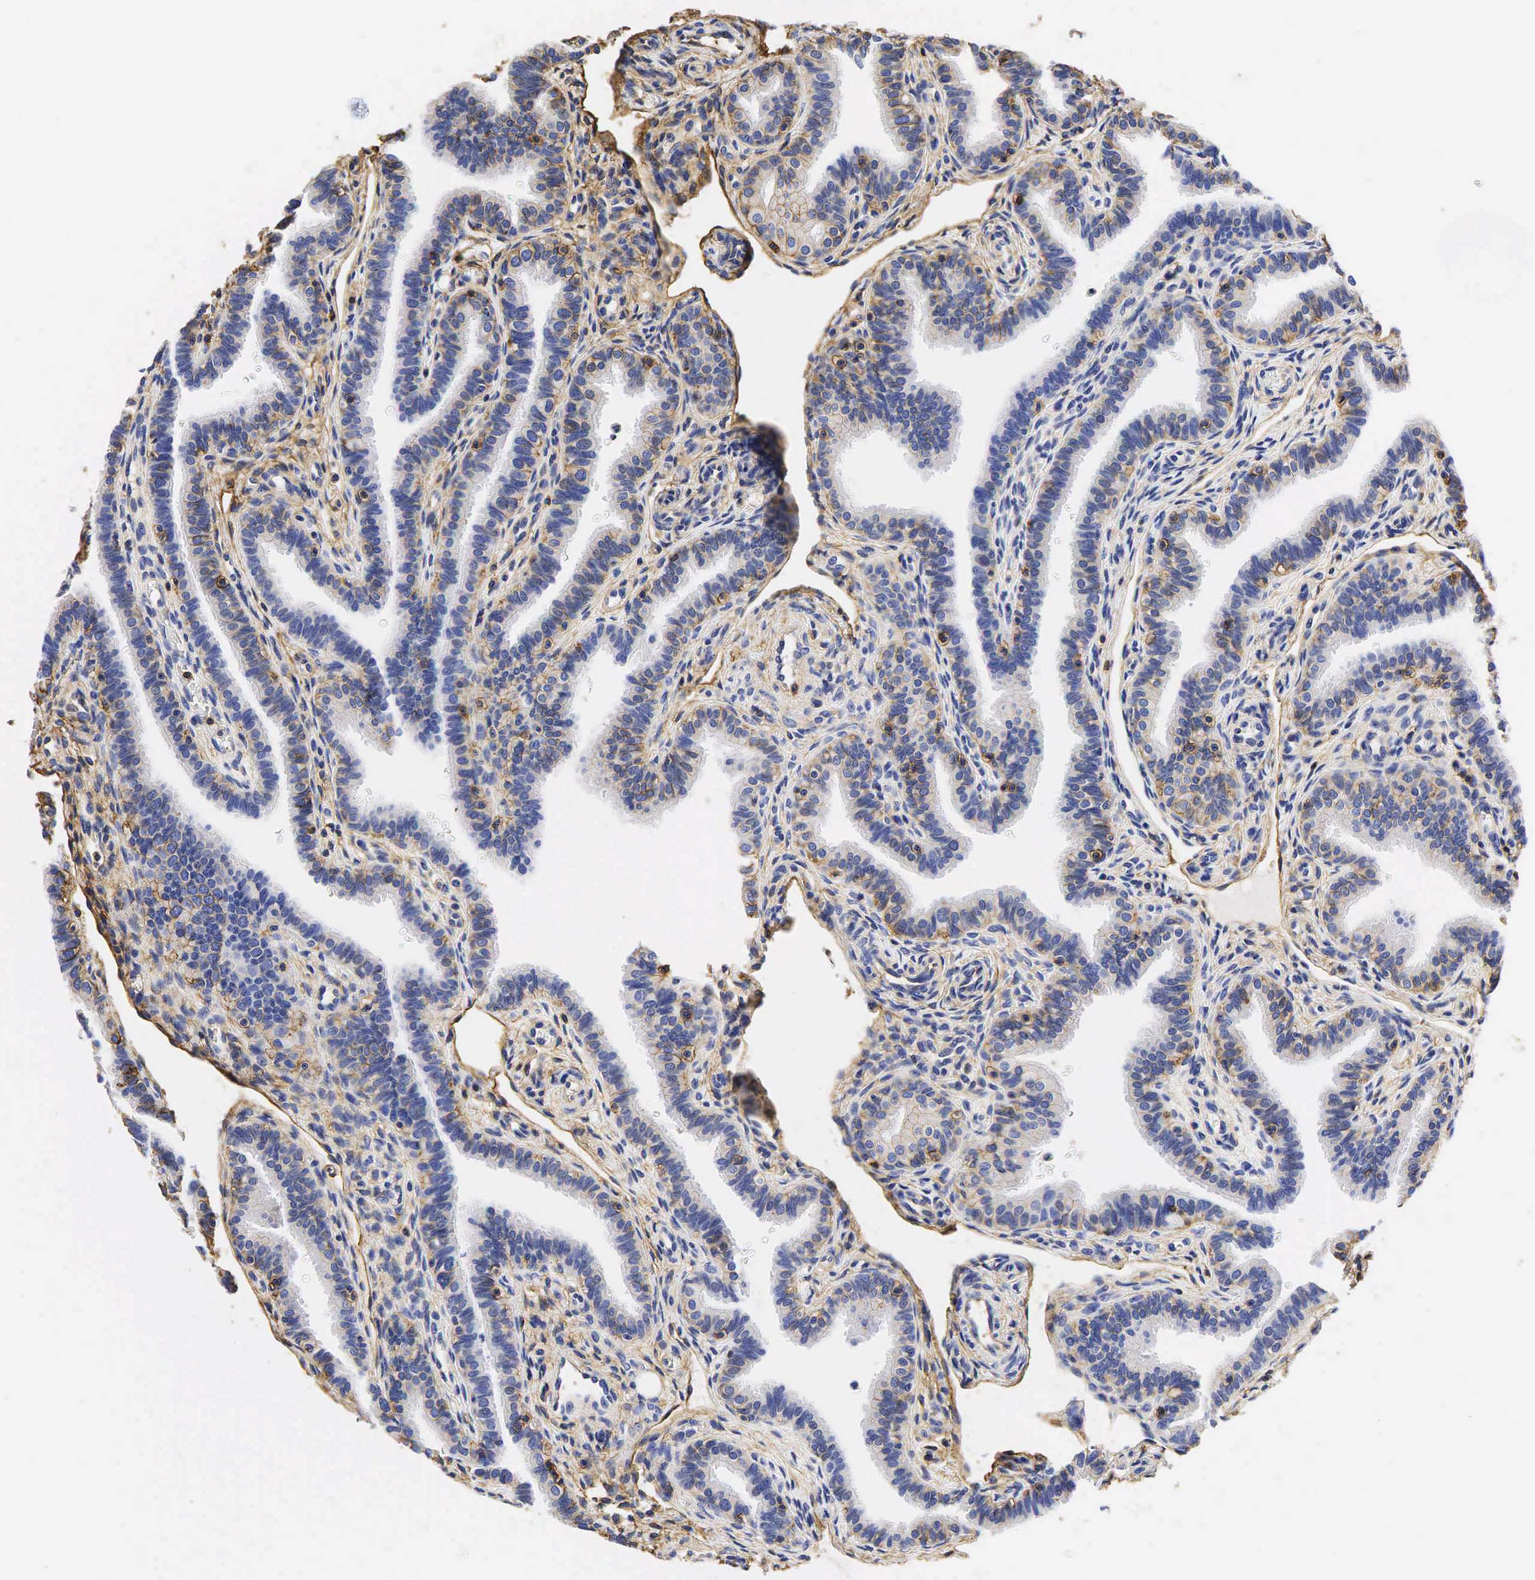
{"staining": {"intensity": "moderate", "quantity": "25%-75%", "location": "cytoplasmic/membranous"}, "tissue": "fallopian tube", "cell_type": "Glandular cells", "image_type": "normal", "snomed": [{"axis": "morphology", "description": "Normal tissue, NOS"}, {"axis": "topography", "description": "Fallopian tube"}], "caption": "Fallopian tube stained with DAB (3,3'-diaminobenzidine) immunohistochemistry (IHC) demonstrates medium levels of moderate cytoplasmic/membranous positivity in approximately 25%-75% of glandular cells.", "gene": "CD99", "patient": {"sex": "female", "age": 32}}